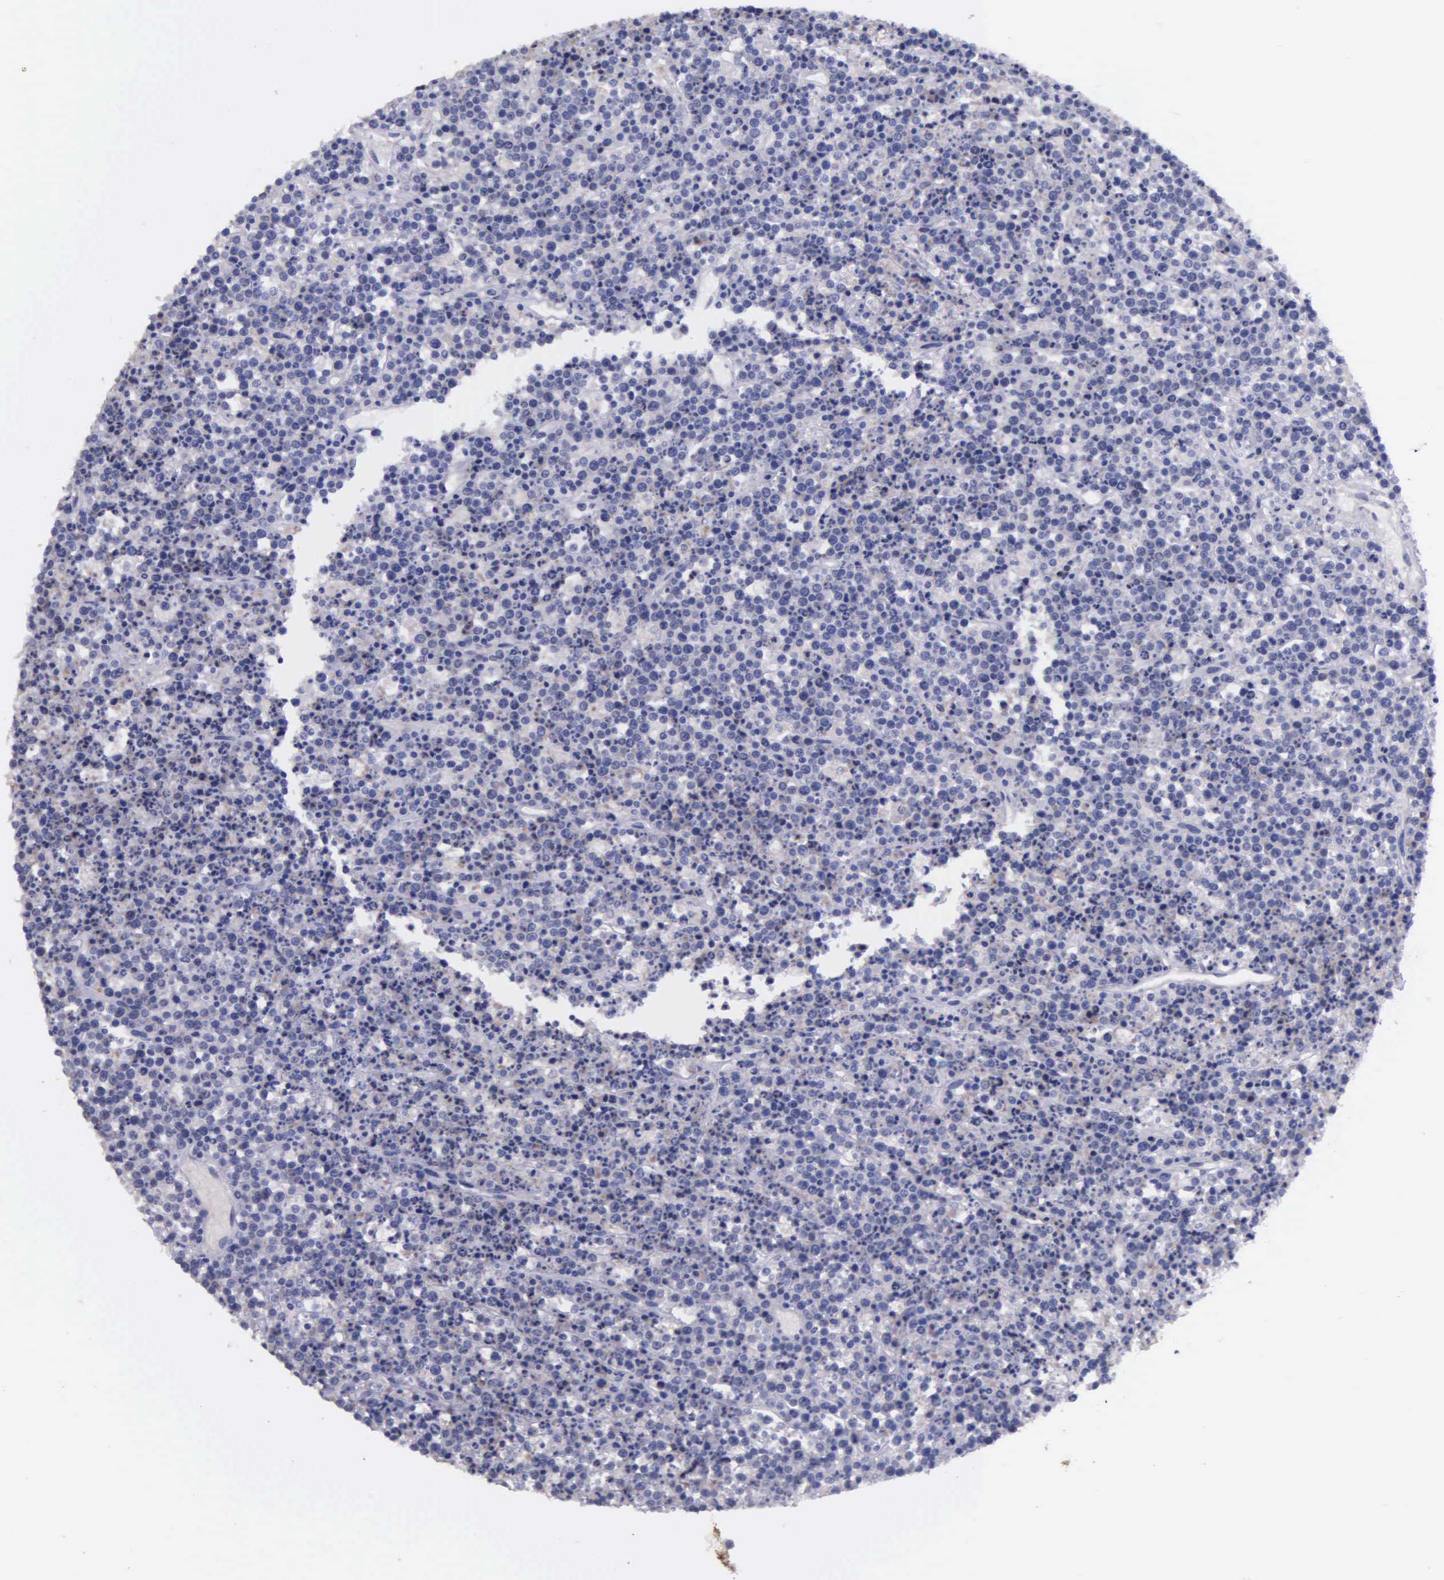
{"staining": {"intensity": "negative", "quantity": "none", "location": "none"}, "tissue": "lymphoma", "cell_type": "Tumor cells", "image_type": "cancer", "snomed": [{"axis": "morphology", "description": "Malignant lymphoma, non-Hodgkin's type, High grade"}, {"axis": "topography", "description": "Ovary"}], "caption": "The micrograph displays no significant expression in tumor cells of high-grade malignant lymphoma, non-Hodgkin's type.", "gene": "GSTT2", "patient": {"sex": "female", "age": 56}}